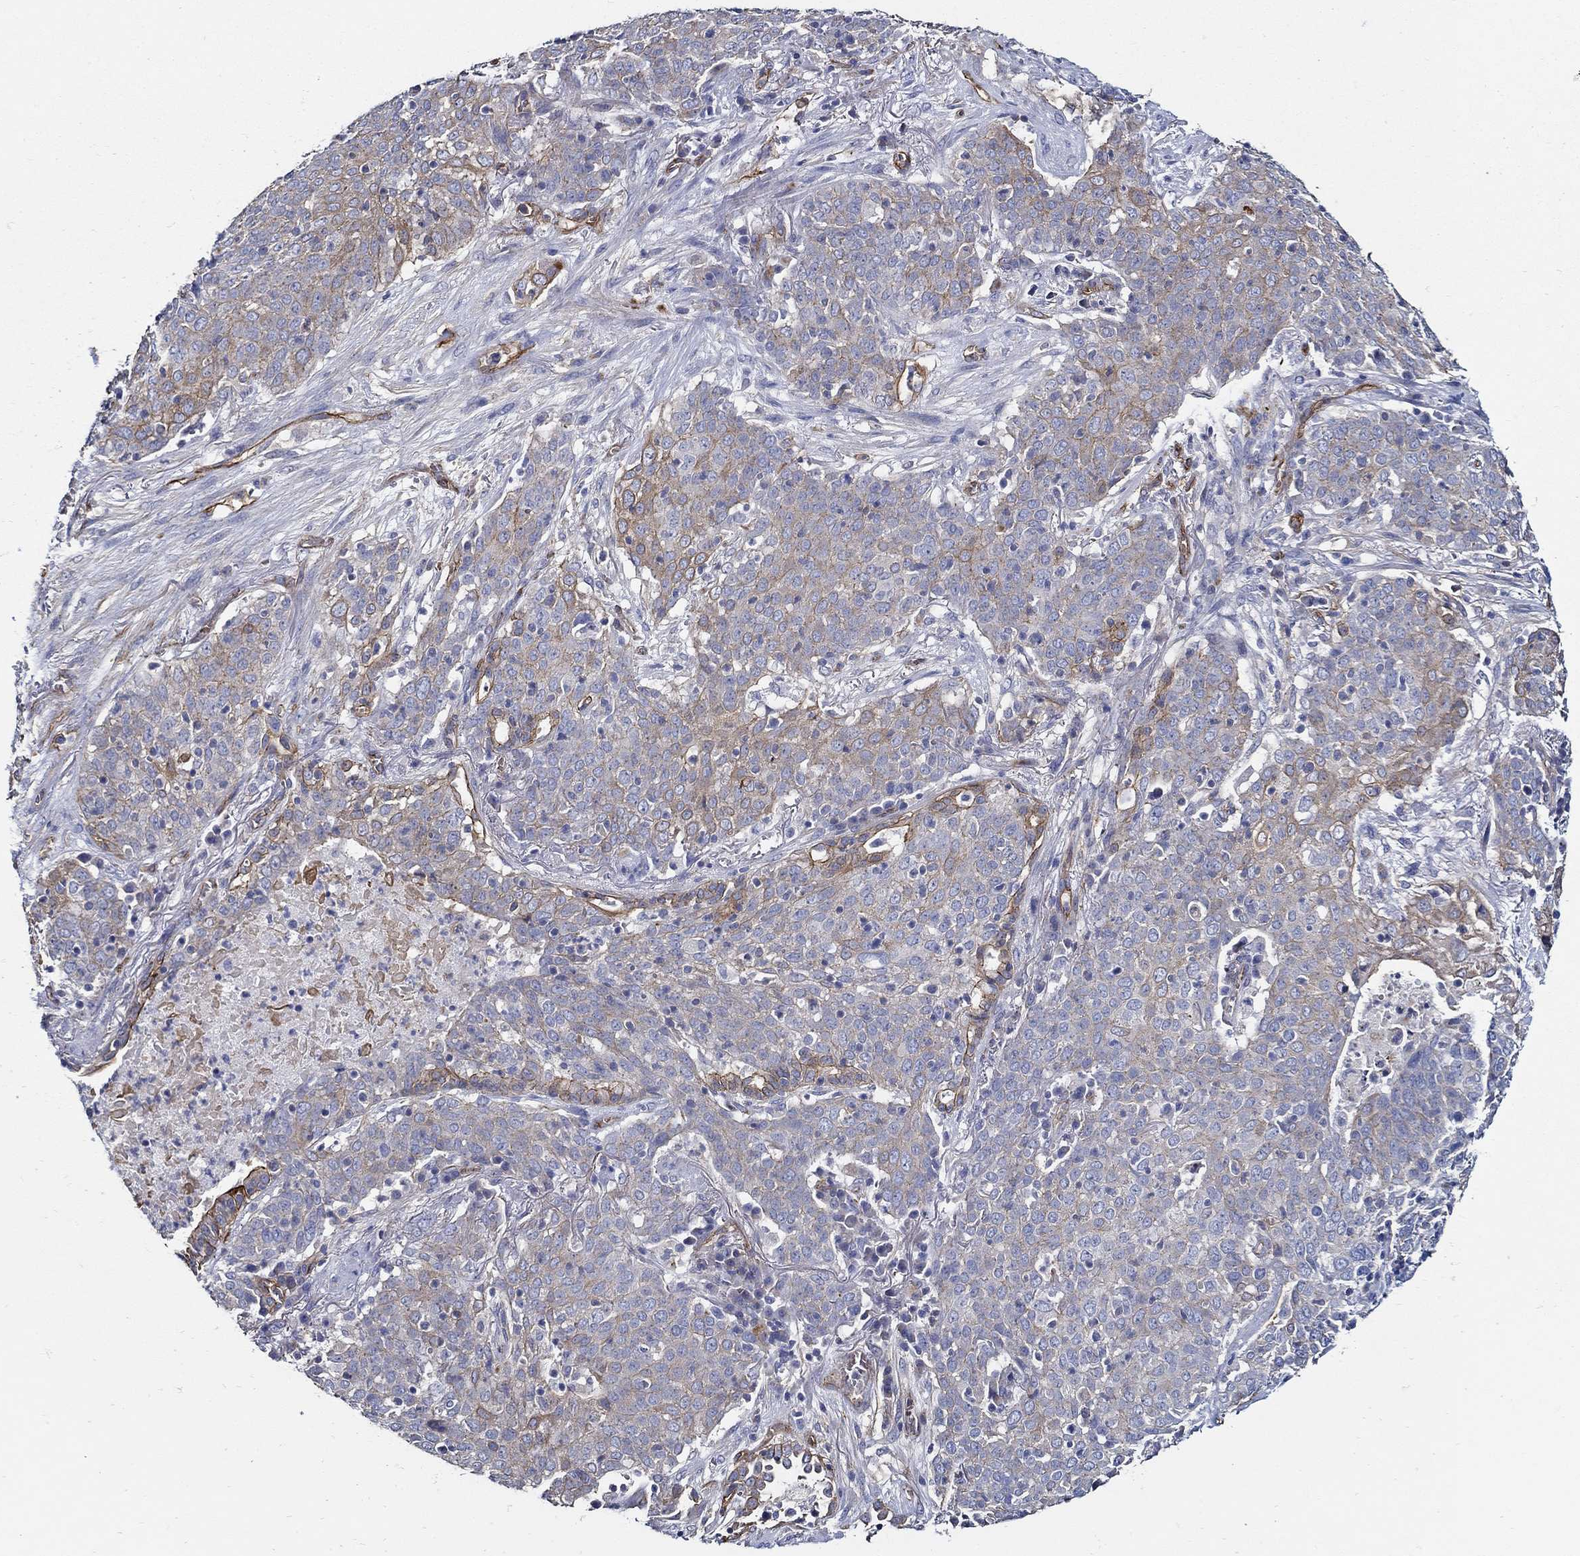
{"staining": {"intensity": "moderate", "quantity": "<25%", "location": "cytoplasmic/membranous"}, "tissue": "lung cancer", "cell_type": "Tumor cells", "image_type": "cancer", "snomed": [{"axis": "morphology", "description": "Squamous cell carcinoma, NOS"}, {"axis": "topography", "description": "Lung"}], "caption": "This is a micrograph of IHC staining of lung cancer (squamous cell carcinoma), which shows moderate staining in the cytoplasmic/membranous of tumor cells.", "gene": "APBB3", "patient": {"sex": "male", "age": 82}}